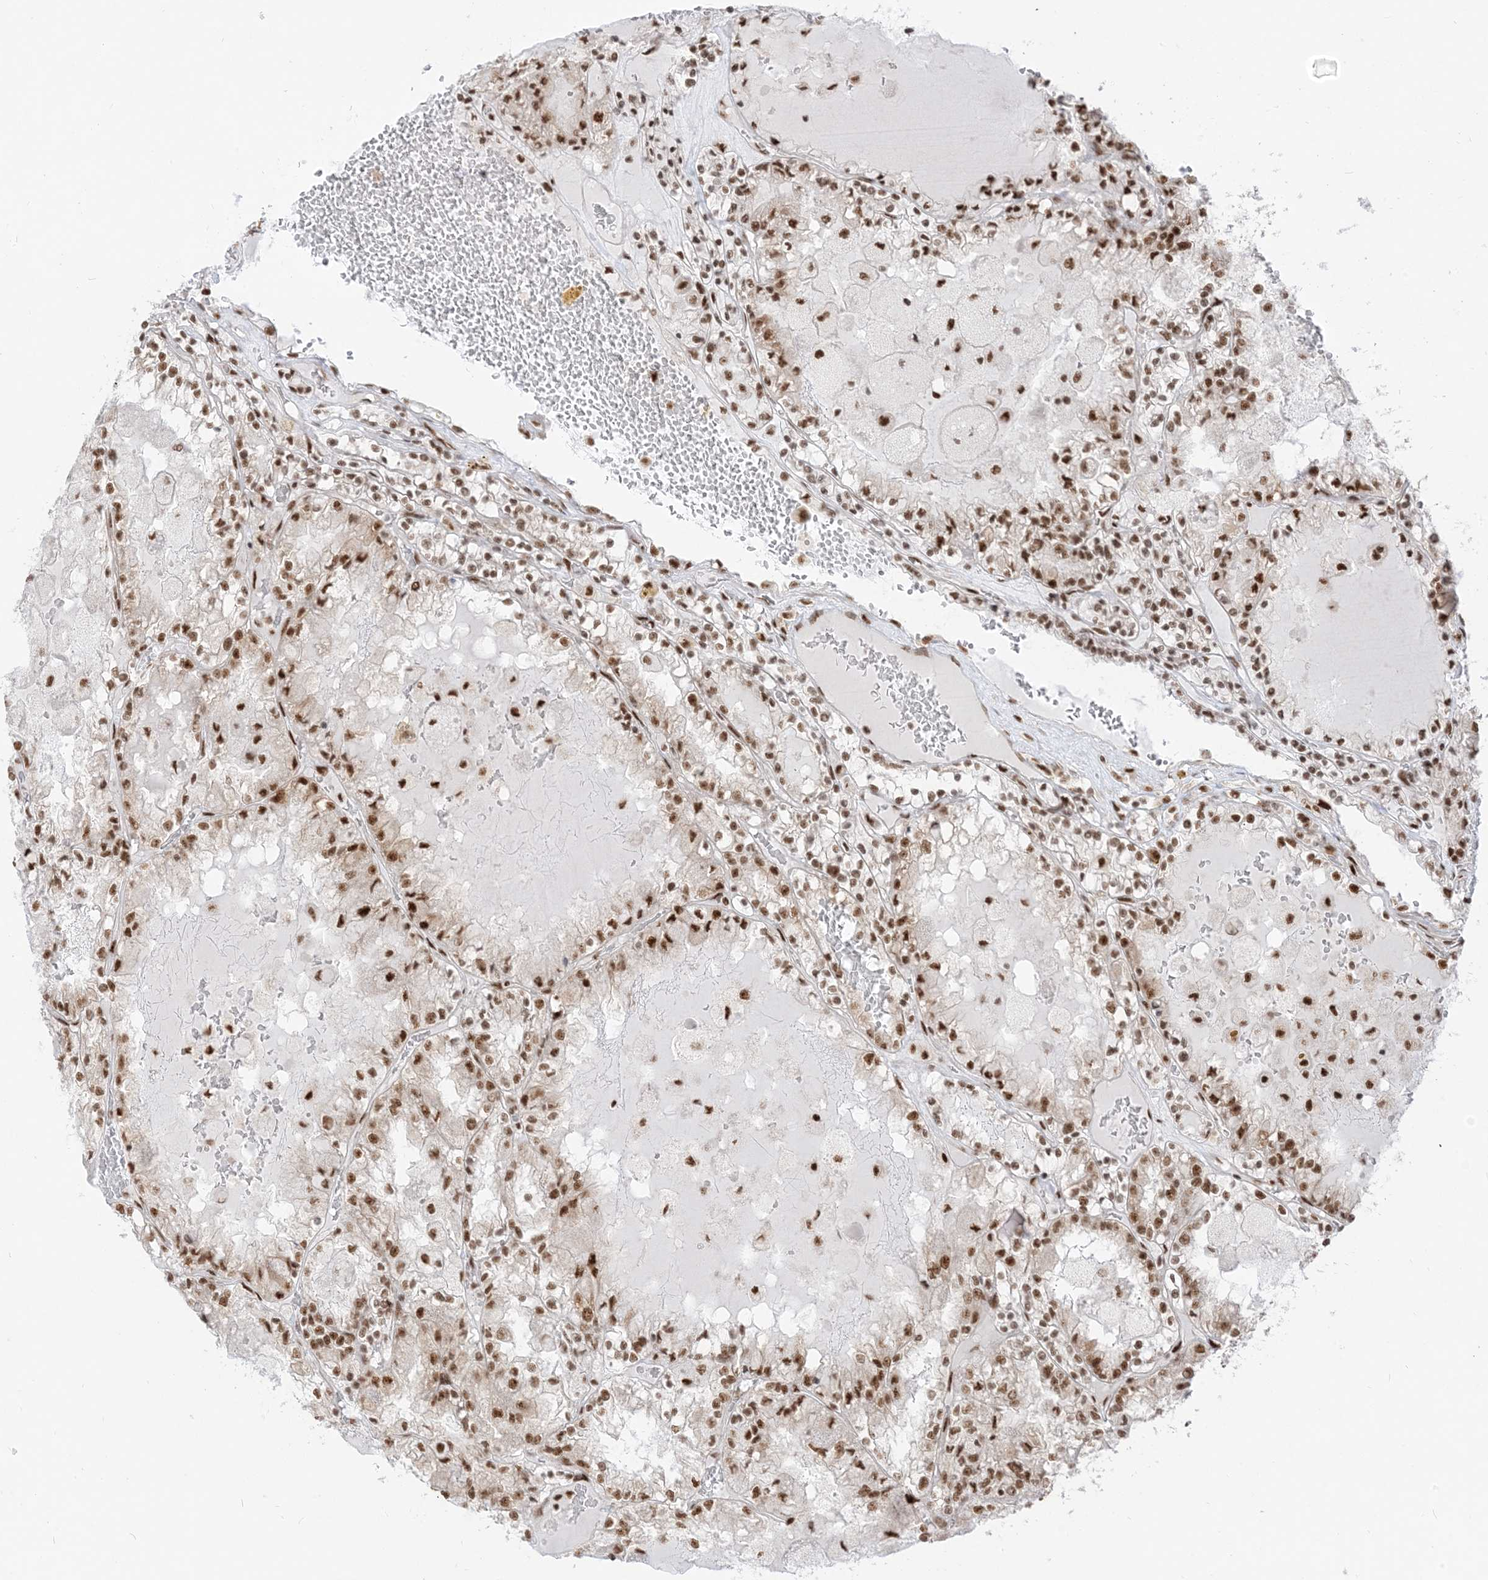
{"staining": {"intensity": "strong", "quantity": ">75%", "location": "nuclear"}, "tissue": "renal cancer", "cell_type": "Tumor cells", "image_type": "cancer", "snomed": [{"axis": "morphology", "description": "Adenocarcinoma, NOS"}, {"axis": "topography", "description": "Kidney"}], "caption": "A high amount of strong nuclear expression is appreciated in approximately >75% of tumor cells in renal cancer (adenocarcinoma) tissue.", "gene": "ARGLU1", "patient": {"sex": "female", "age": 56}}